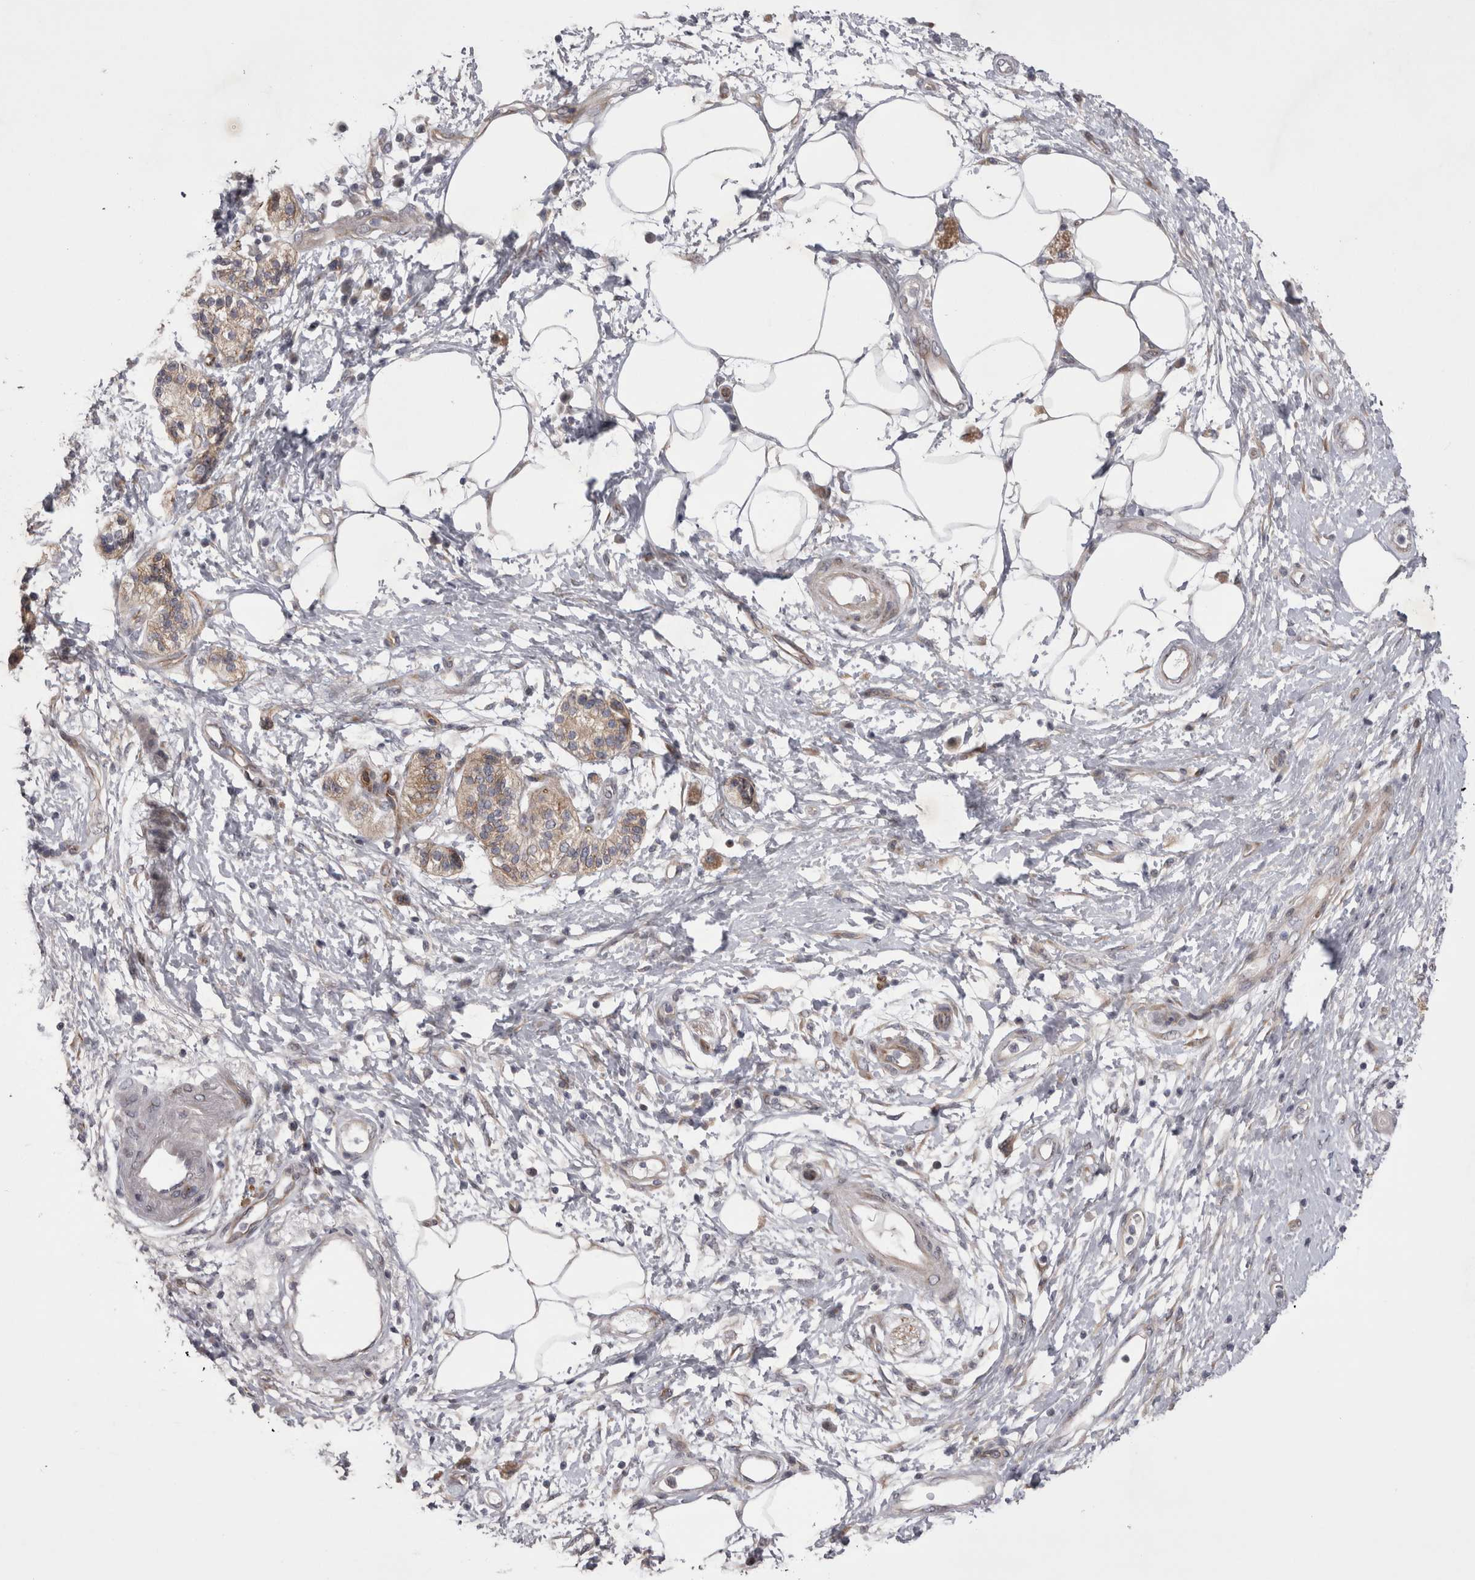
{"staining": {"intensity": "weak", "quantity": ">75%", "location": "cytoplasmic/membranous"}, "tissue": "pancreatic cancer", "cell_type": "Tumor cells", "image_type": "cancer", "snomed": [{"axis": "morphology", "description": "Adenocarcinoma, NOS"}, {"axis": "topography", "description": "Pancreas"}], "caption": "Pancreatic cancer (adenocarcinoma) was stained to show a protein in brown. There is low levels of weak cytoplasmic/membranous positivity in approximately >75% of tumor cells. (Brightfield microscopy of DAB IHC at high magnification).", "gene": "NENF", "patient": {"sex": "female", "age": 78}}